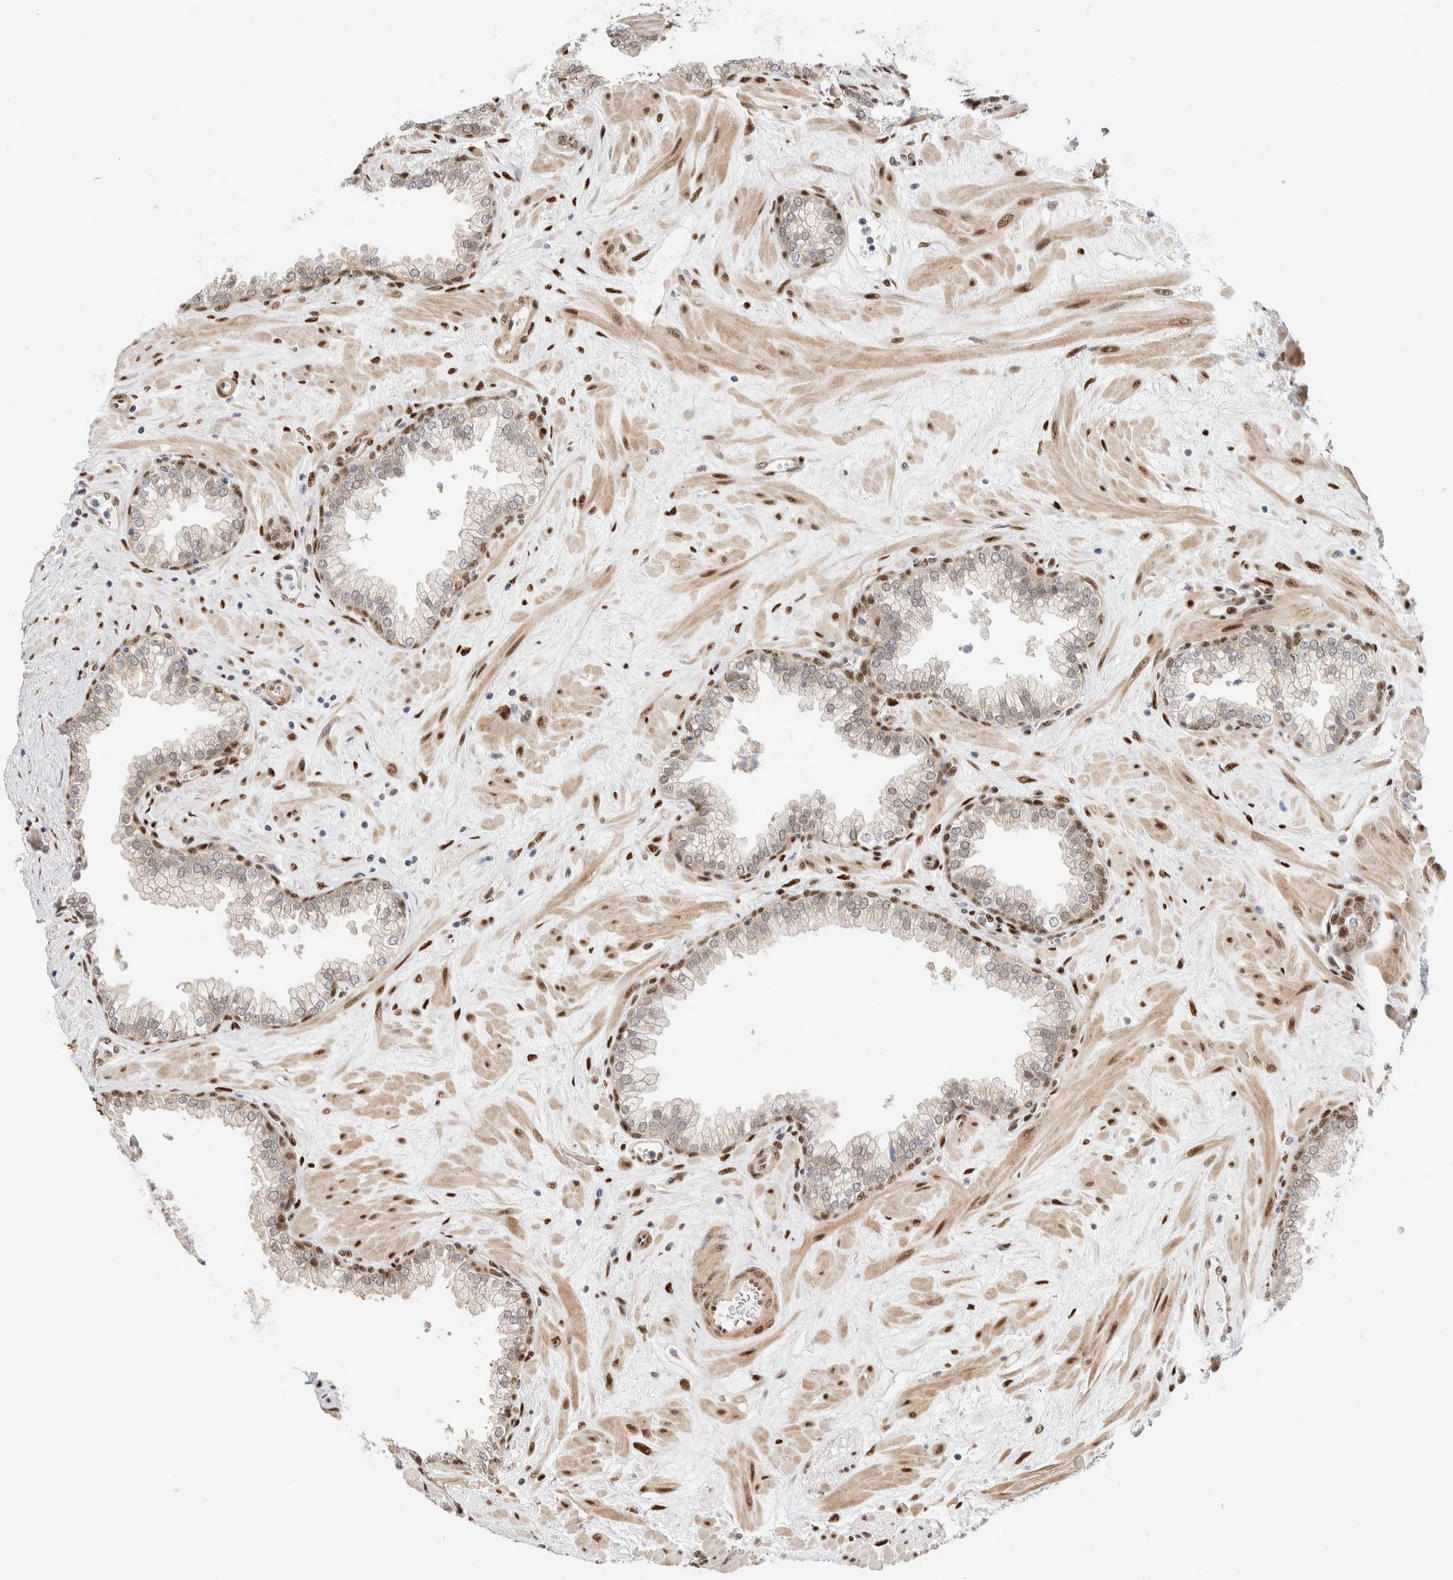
{"staining": {"intensity": "weak", "quantity": "<25%", "location": "nuclear"}, "tissue": "prostate", "cell_type": "Glandular cells", "image_type": "normal", "snomed": [{"axis": "morphology", "description": "Normal tissue, NOS"}, {"axis": "morphology", "description": "Urothelial carcinoma, Low grade"}, {"axis": "topography", "description": "Urinary bladder"}, {"axis": "topography", "description": "Prostate"}], "caption": "A high-resolution image shows IHC staining of normal prostate, which demonstrates no significant positivity in glandular cells.", "gene": "NSMAF", "patient": {"sex": "male", "age": 60}}